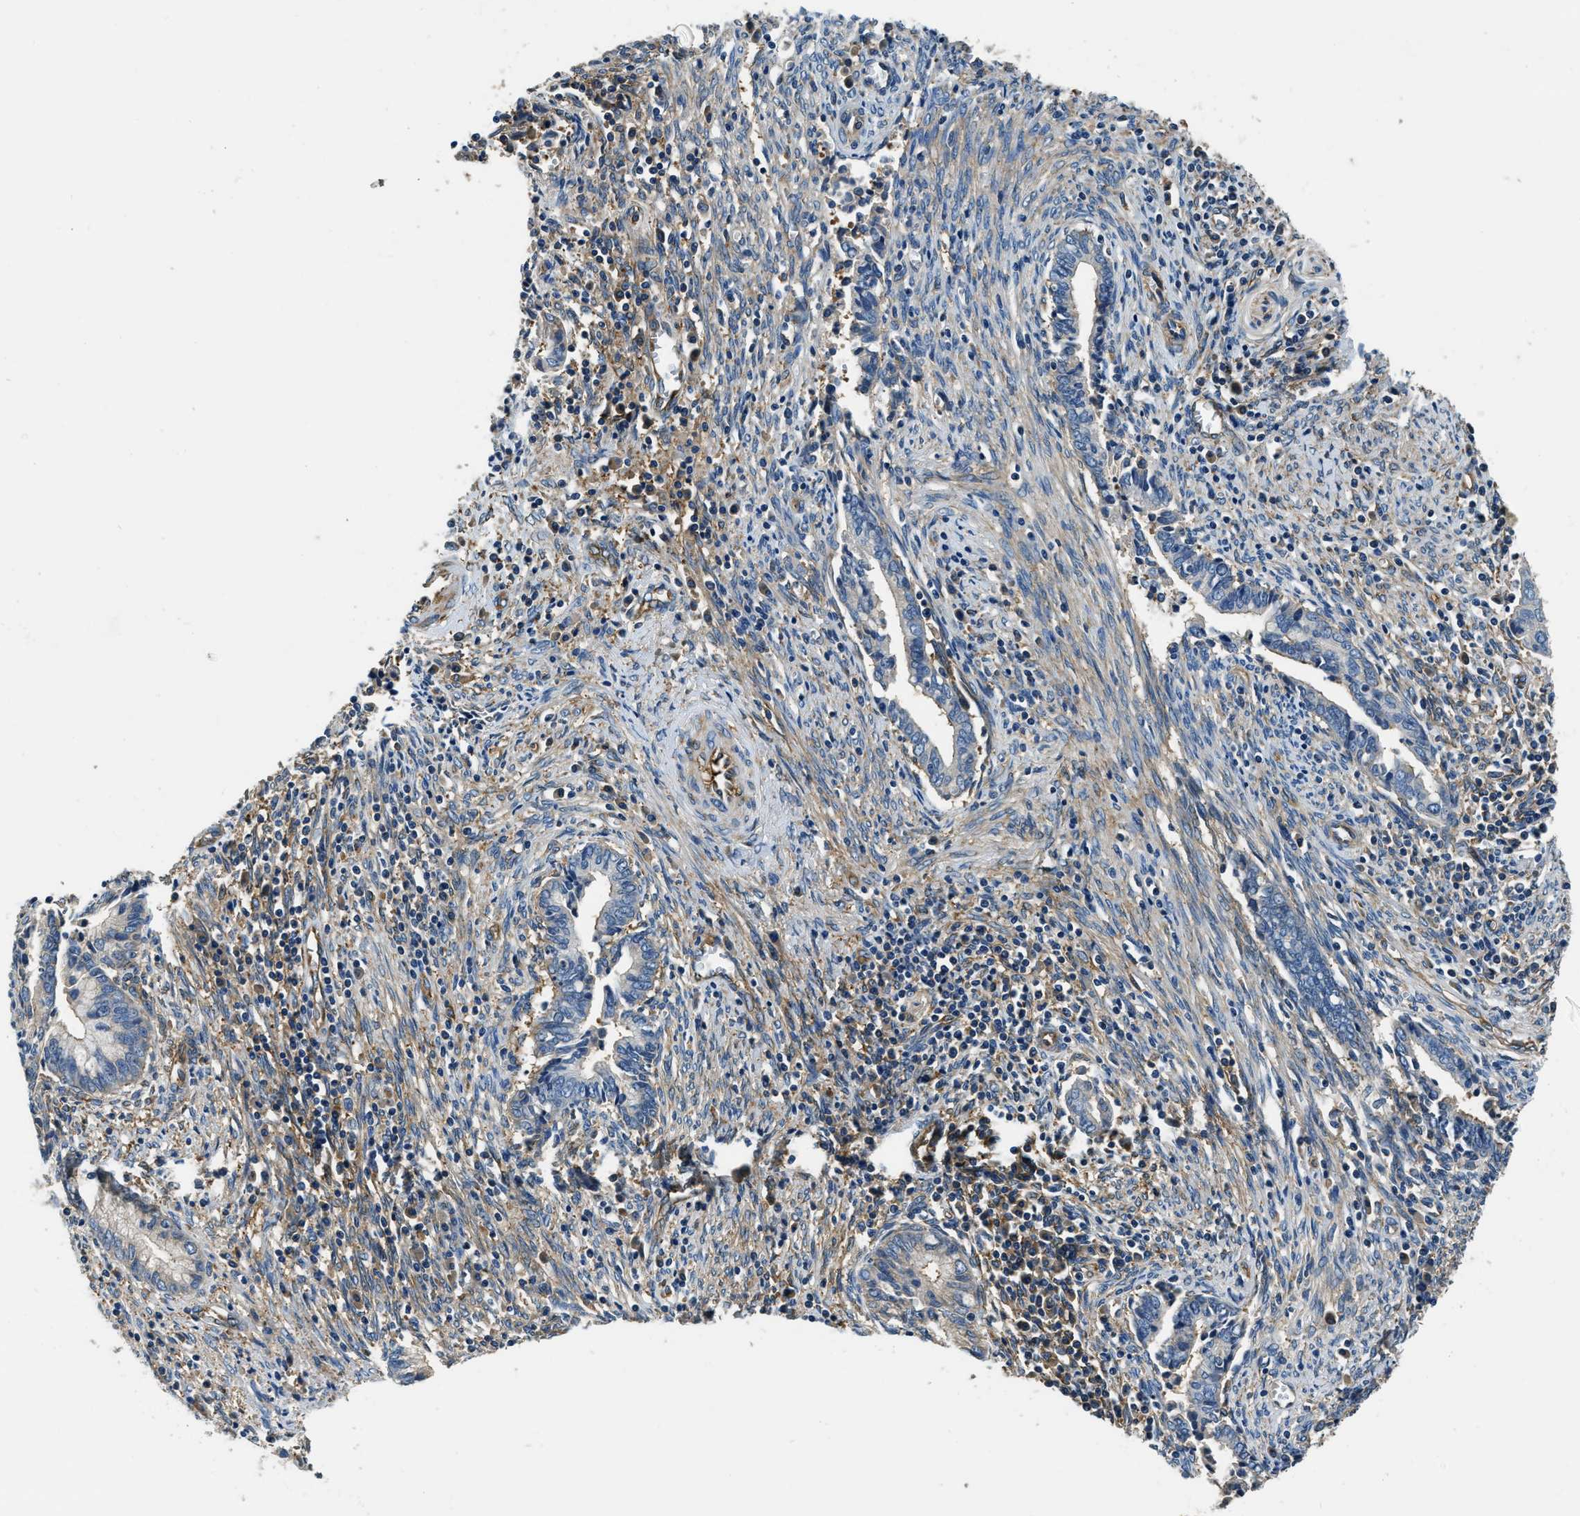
{"staining": {"intensity": "negative", "quantity": "none", "location": "none"}, "tissue": "cervical cancer", "cell_type": "Tumor cells", "image_type": "cancer", "snomed": [{"axis": "morphology", "description": "Adenocarcinoma, NOS"}, {"axis": "topography", "description": "Cervix"}], "caption": "Immunohistochemical staining of human cervical cancer (adenocarcinoma) reveals no significant staining in tumor cells.", "gene": "EEA1", "patient": {"sex": "female", "age": 44}}